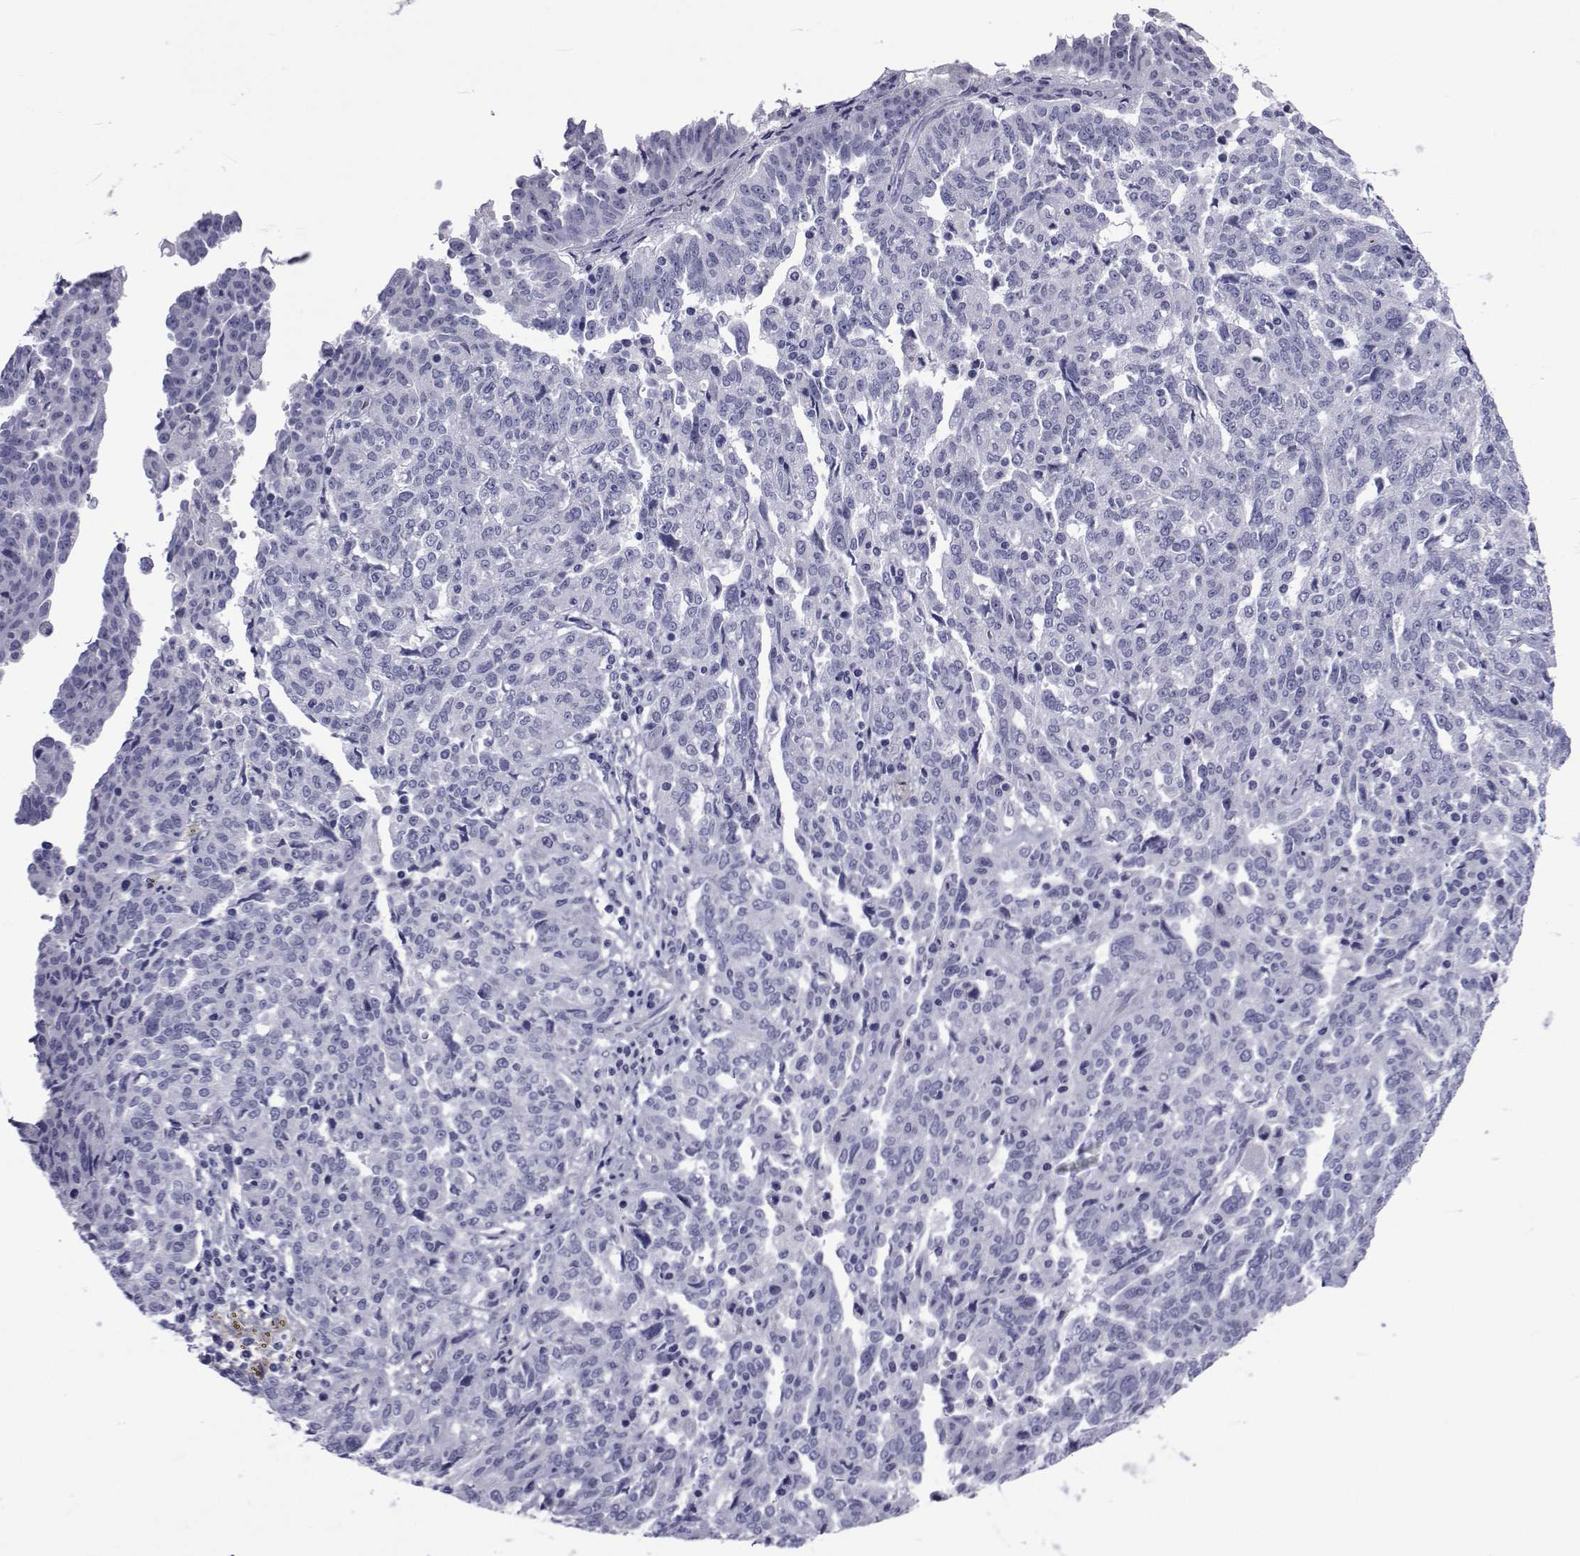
{"staining": {"intensity": "negative", "quantity": "none", "location": "none"}, "tissue": "ovarian cancer", "cell_type": "Tumor cells", "image_type": "cancer", "snomed": [{"axis": "morphology", "description": "Cystadenocarcinoma, serous, NOS"}, {"axis": "topography", "description": "Ovary"}], "caption": "Immunohistochemical staining of ovarian cancer demonstrates no significant positivity in tumor cells.", "gene": "GKAP1", "patient": {"sex": "female", "age": 67}}